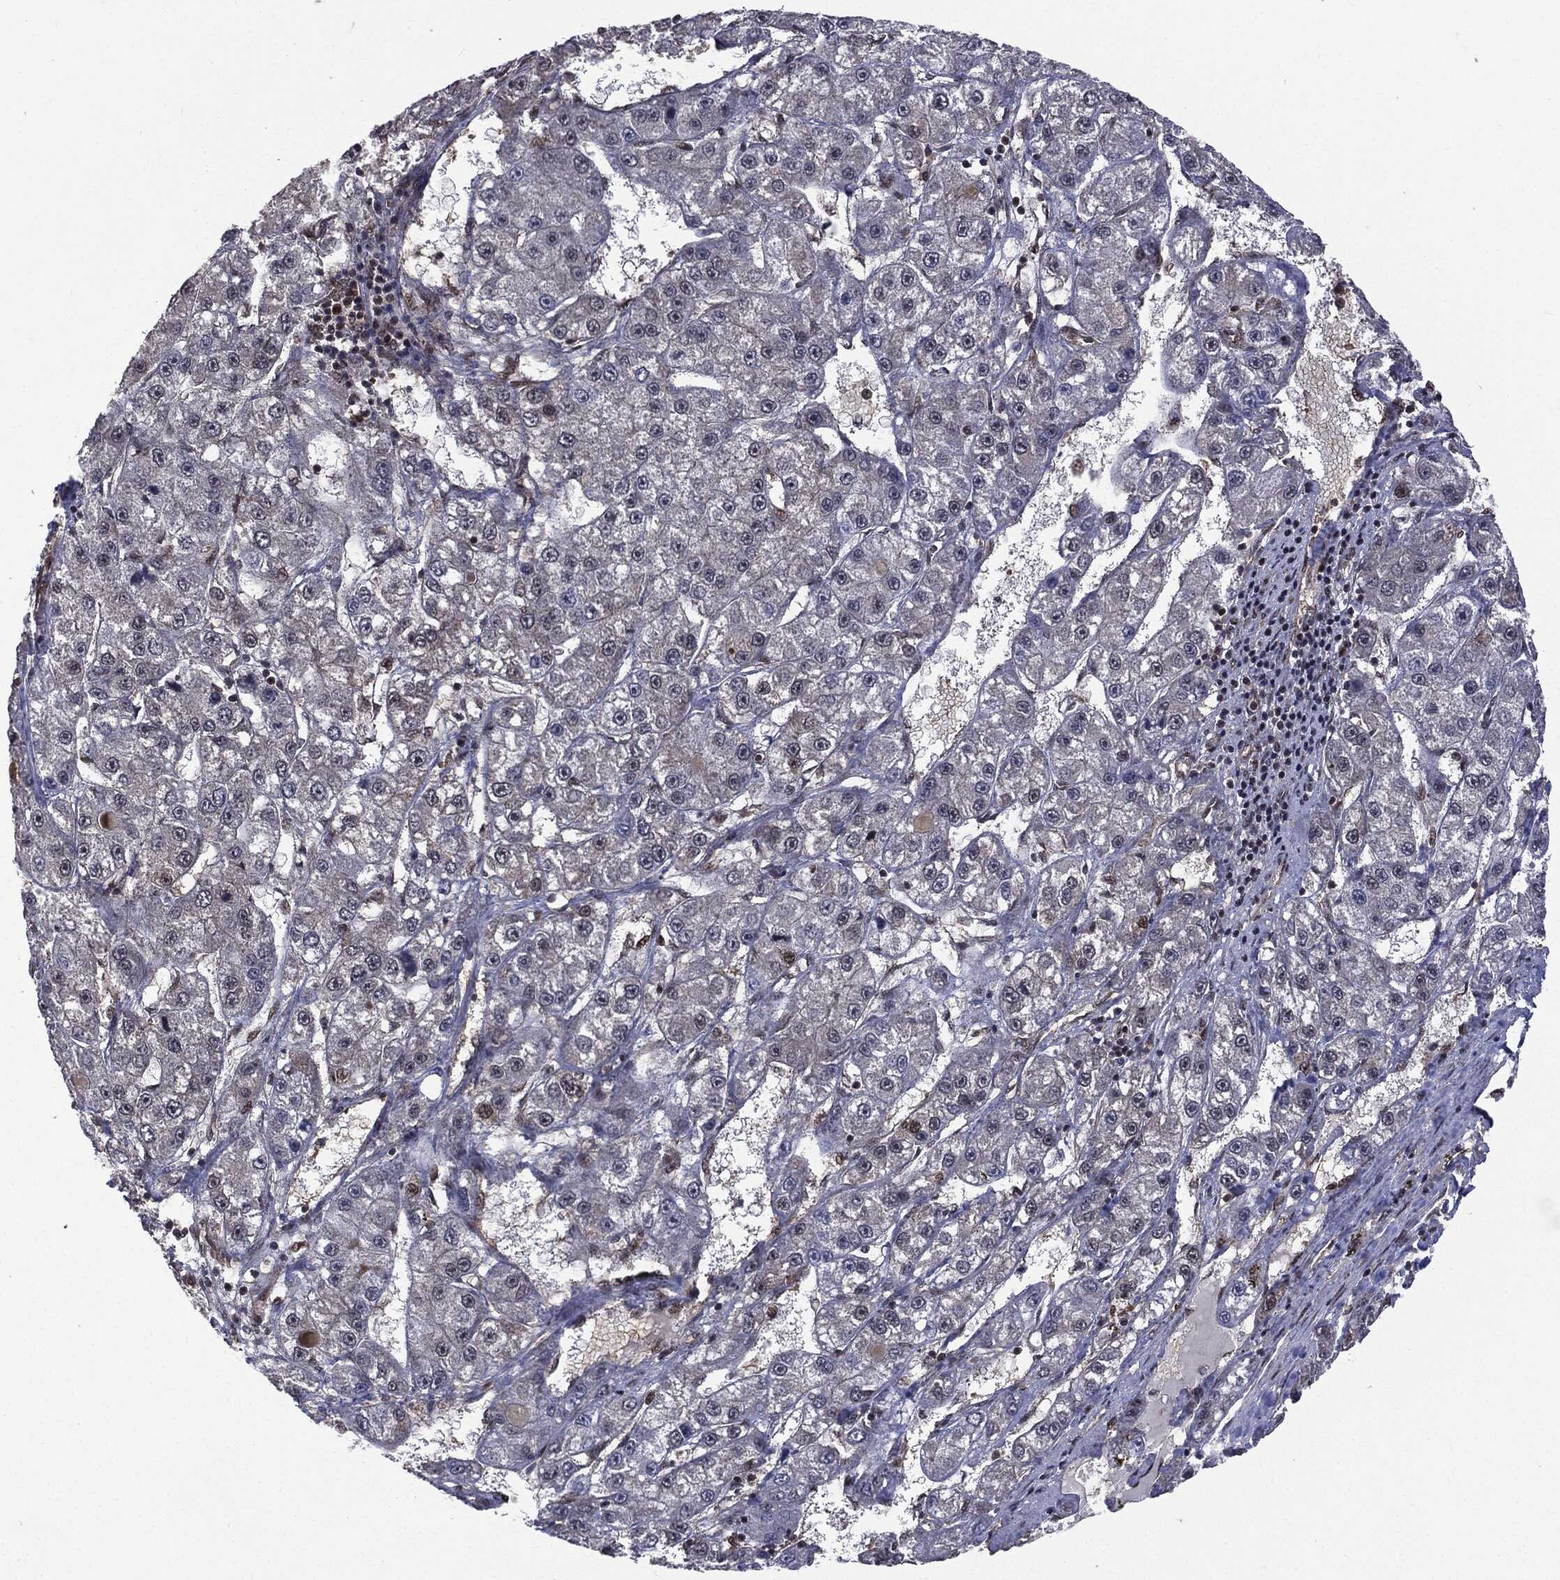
{"staining": {"intensity": "negative", "quantity": "none", "location": "none"}, "tissue": "liver cancer", "cell_type": "Tumor cells", "image_type": "cancer", "snomed": [{"axis": "morphology", "description": "Carcinoma, Hepatocellular, NOS"}, {"axis": "topography", "description": "Liver"}], "caption": "Image shows no protein staining in tumor cells of liver cancer tissue.", "gene": "PTPA", "patient": {"sex": "female", "age": 65}}